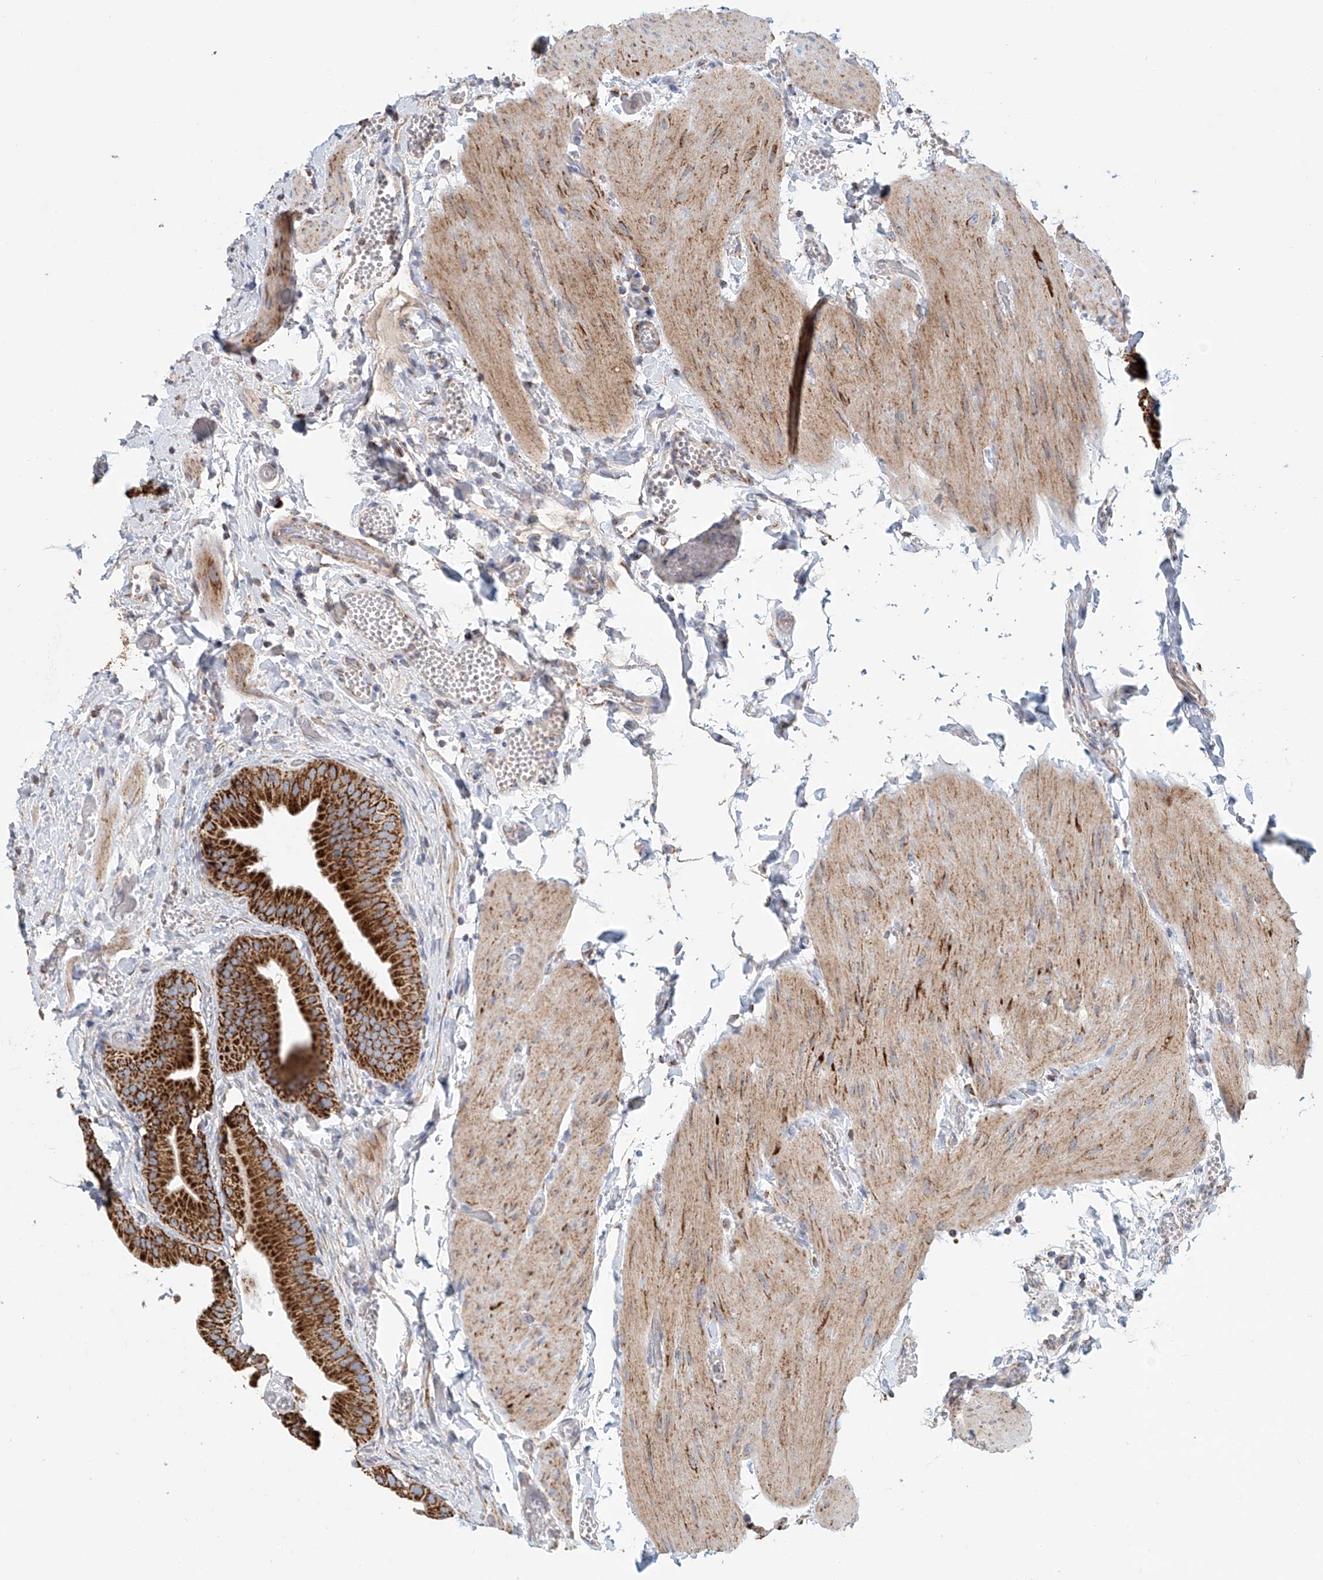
{"staining": {"intensity": "strong", "quantity": ">75%", "location": "cytoplasmic/membranous"}, "tissue": "gallbladder", "cell_type": "Glandular cells", "image_type": "normal", "snomed": [{"axis": "morphology", "description": "Normal tissue, NOS"}, {"axis": "topography", "description": "Gallbladder"}], "caption": "Immunohistochemical staining of unremarkable human gallbladder reveals high levels of strong cytoplasmic/membranous staining in approximately >75% of glandular cells. (DAB = brown stain, brightfield microscopy at high magnification).", "gene": "MCL1", "patient": {"sex": "female", "age": 64}}